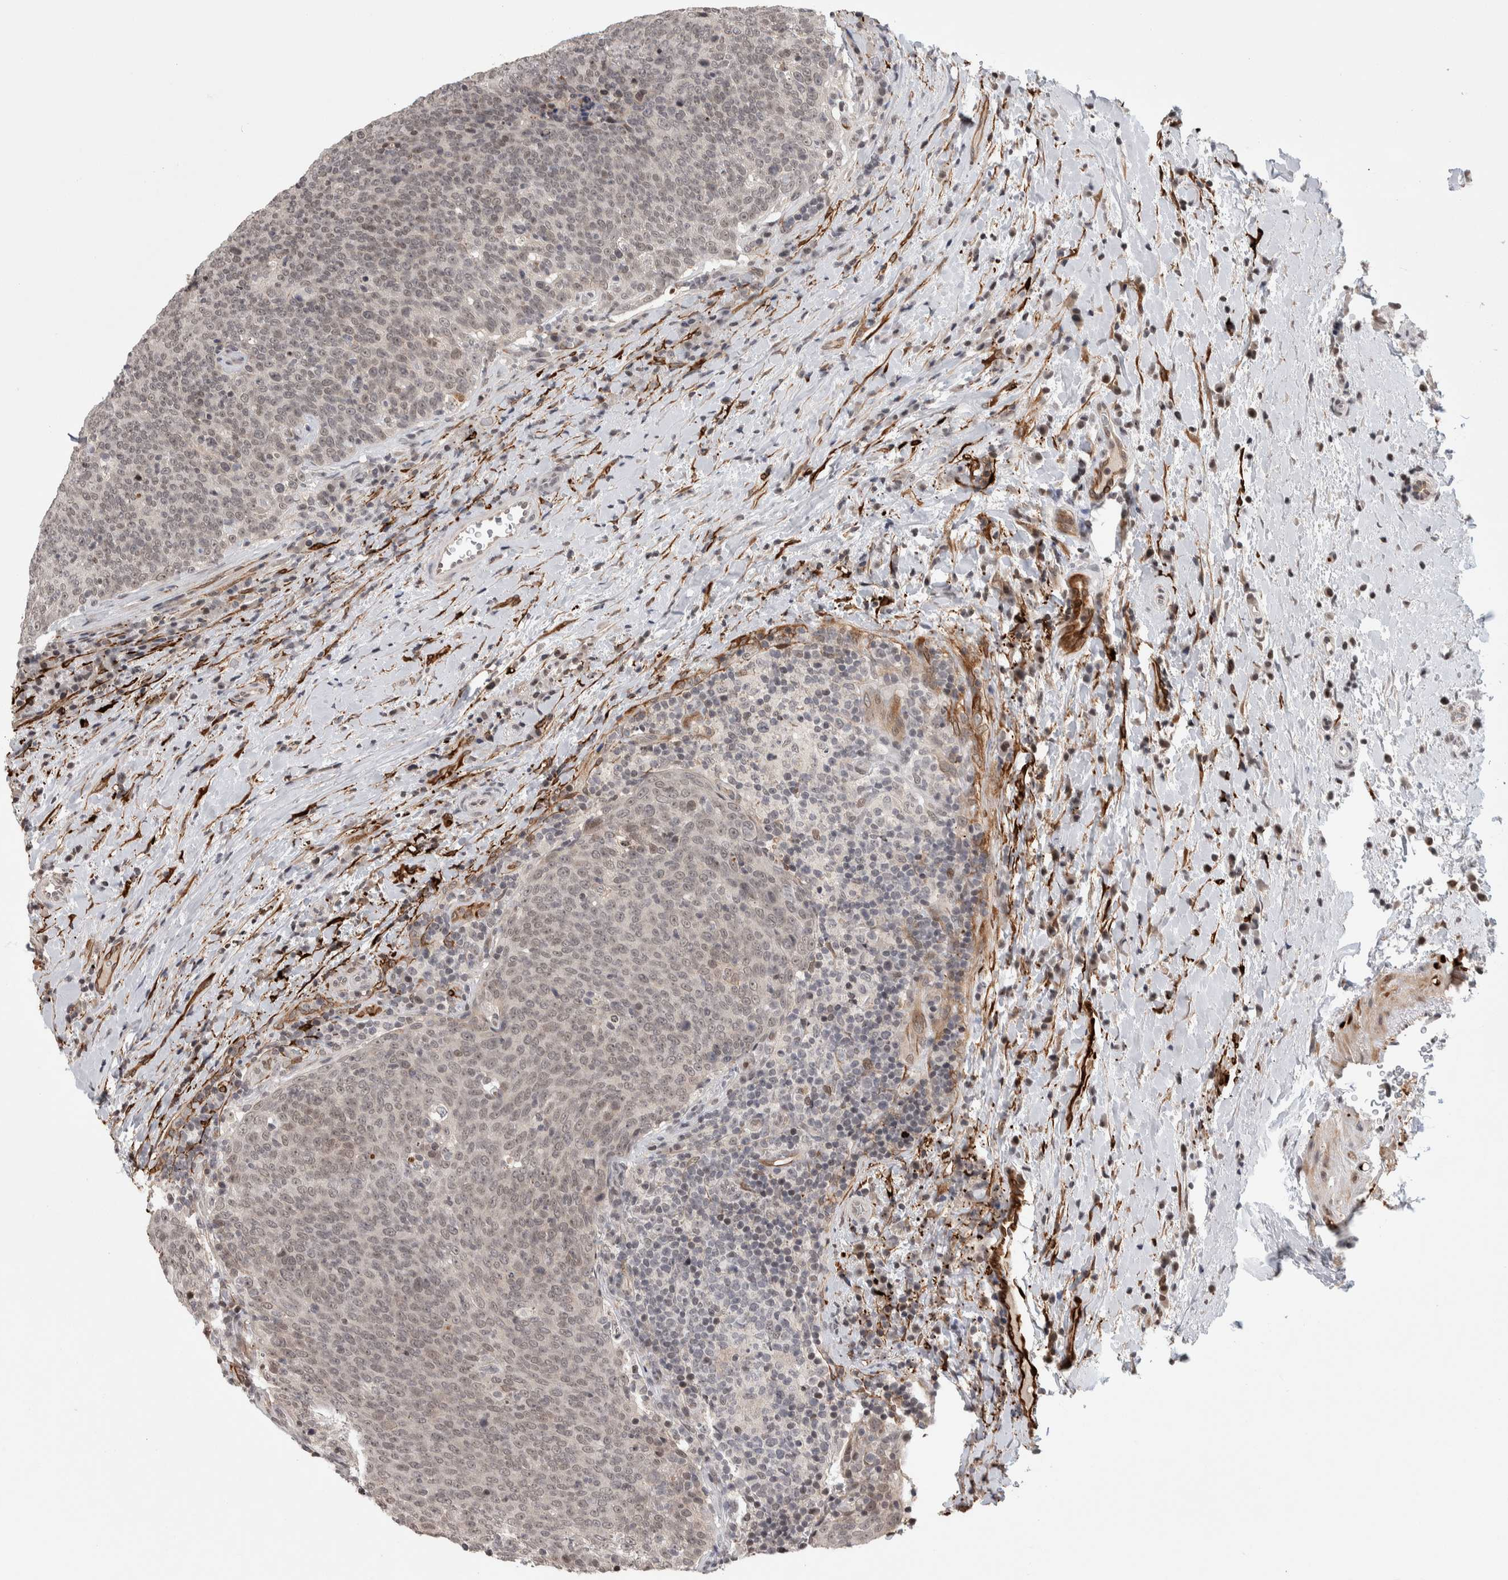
{"staining": {"intensity": "weak", "quantity": "25%-75%", "location": "nuclear"}, "tissue": "head and neck cancer", "cell_type": "Tumor cells", "image_type": "cancer", "snomed": [{"axis": "morphology", "description": "Squamous cell carcinoma, NOS"}, {"axis": "morphology", "description": "Squamous cell carcinoma, metastatic, NOS"}, {"axis": "topography", "description": "Lymph node"}, {"axis": "topography", "description": "Head-Neck"}], "caption": "An image of head and neck cancer stained for a protein reveals weak nuclear brown staining in tumor cells.", "gene": "ZSCAN21", "patient": {"sex": "male", "age": 62}}